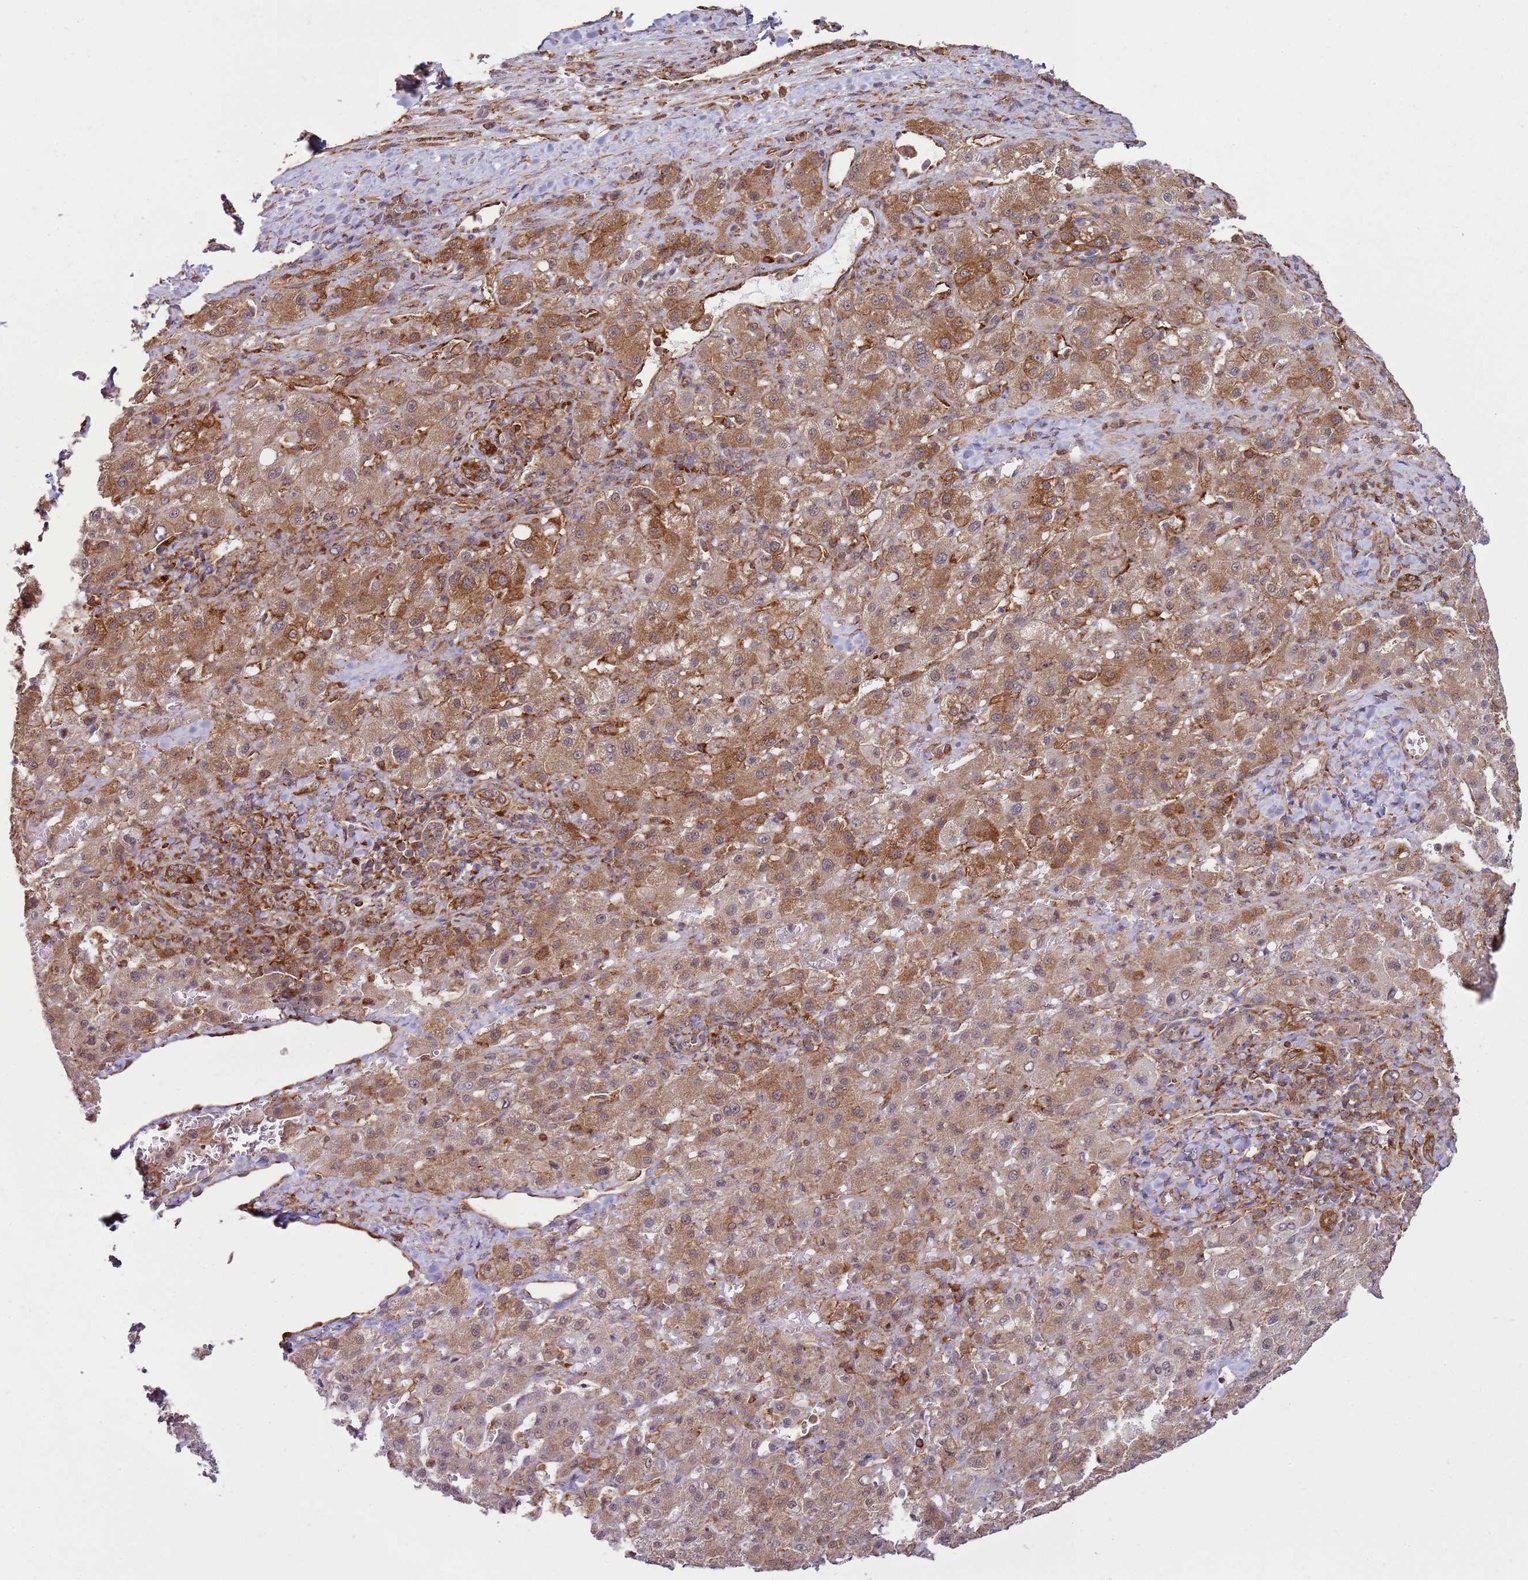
{"staining": {"intensity": "moderate", "quantity": "25%-75%", "location": "cytoplasmic/membranous"}, "tissue": "liver cancer", "cell_type": "Tumor cells", "image_type": "cancer", "snomed": [{"axis": "morphology", "description": "Carcinoma, Hepatocellular, NOS"}, {"axis": "topography", "description": "Liver"}], "caption": "The histopathology image reveals a brown stain indicating the presence of a protein in the cytoplasmic/membranous of tumor cells in hepatocellular carcinoma (liver). The protein is stained brown, and the nuclei are stained in blue (DAB IHC with brightfield microscopy, high magnification).", "gene": "GABRE", "patient": {"sex": "female", "age": 58}}